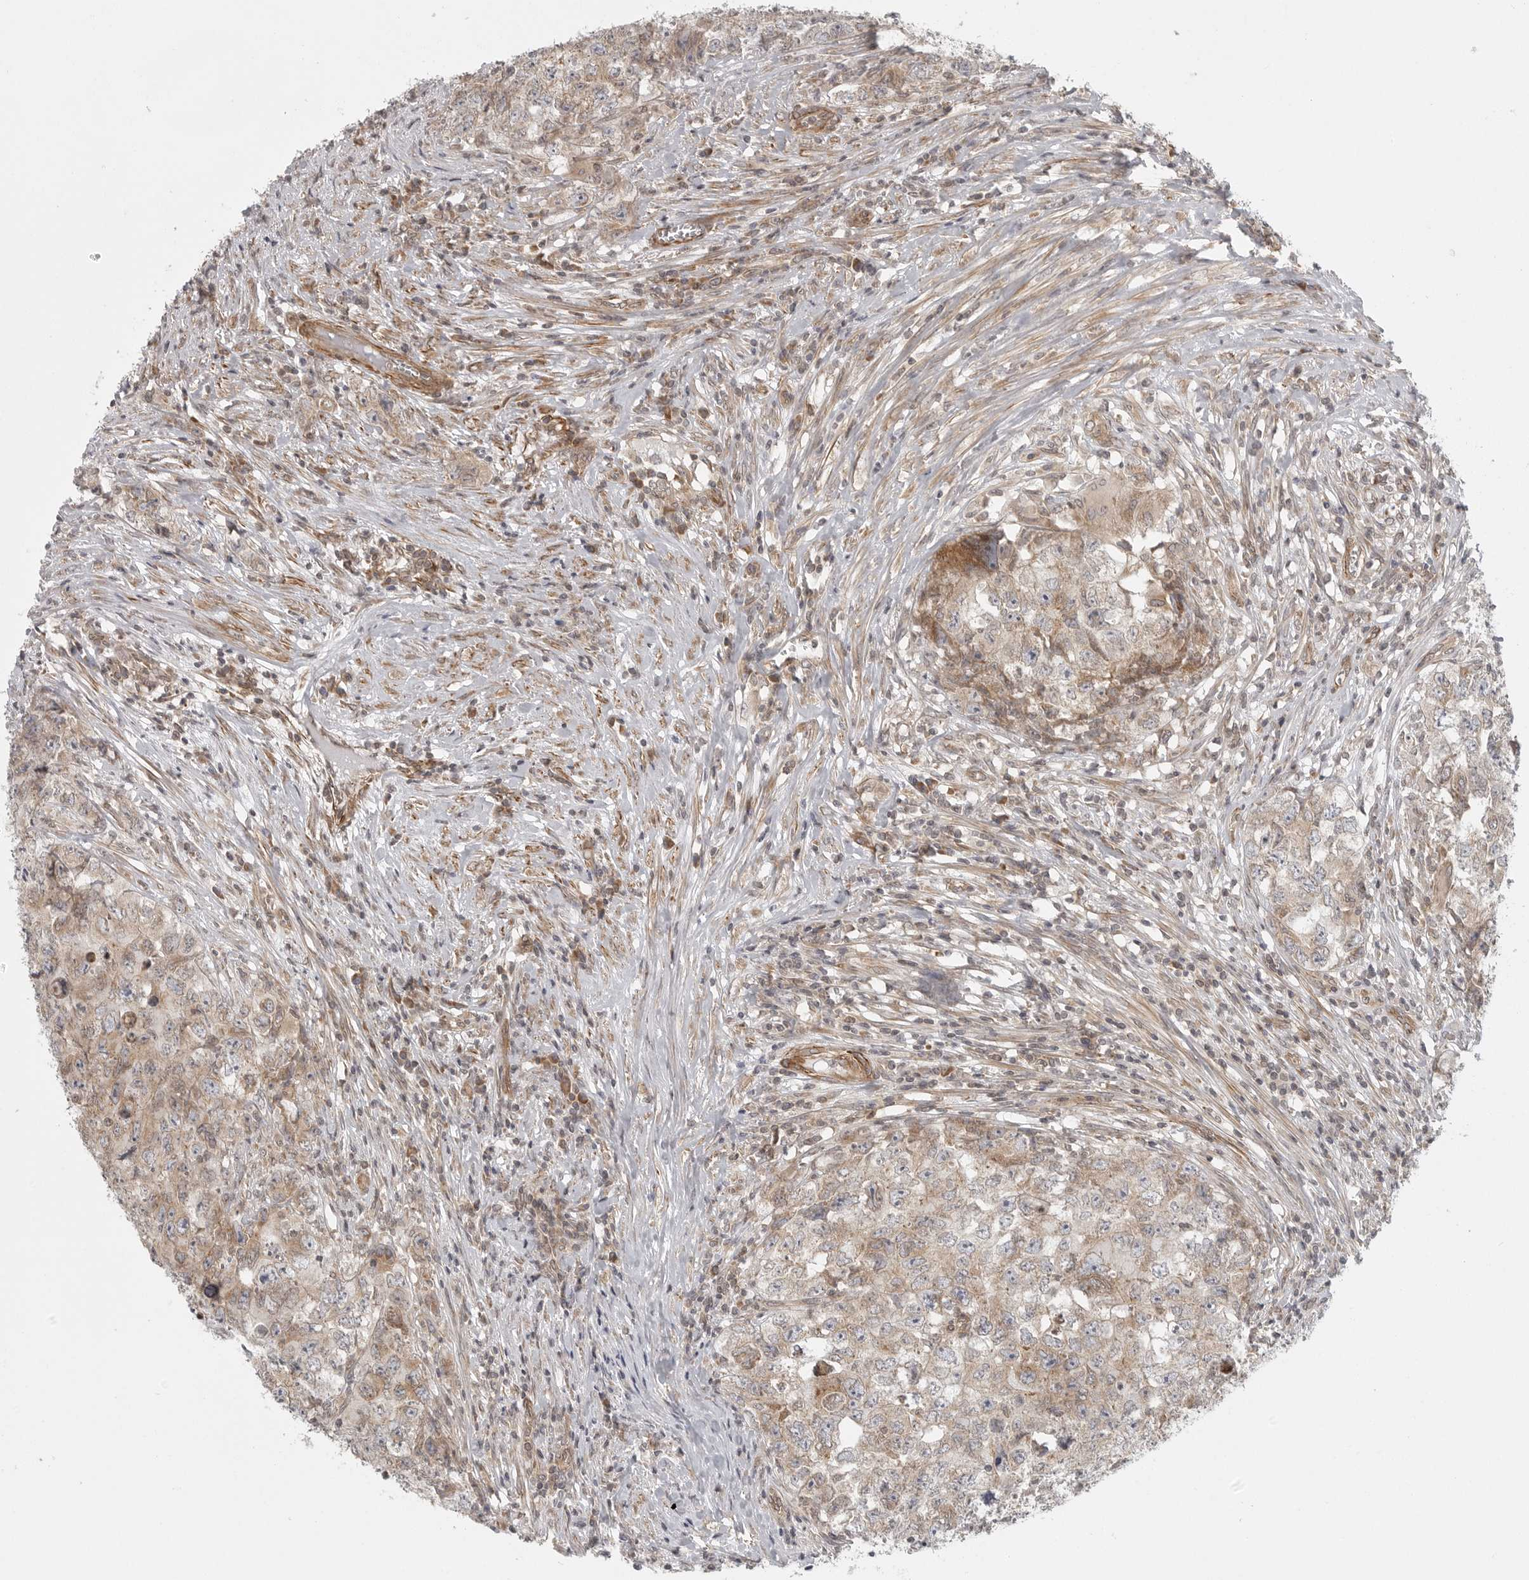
{"staining": {"intensity": "moderate", "quantity": ">75%", "location": "cytoplasmic/membranous"}, "tissue": "testis cancer", "cell_type": "Tumor cells", "image_type": "cancer", "snomed": [{"axis": "morphology", "description": "Seminoma, NOS"}, {"axis": "morphology", "description": "Carcinoma, Embryonal, NOS"}, {"axis": "topography", "description": "Testis"}], "caption": "Immunohistochemical staining of human testis cancer exhibits medium levels of moderate cytoplasmic/membranous positivity in approximately >75% of tumor cells. (IHC, brightfield microscopy, high magnification).", "gene": "CERS2", "patient": {"sex": "male", "age": 43}}